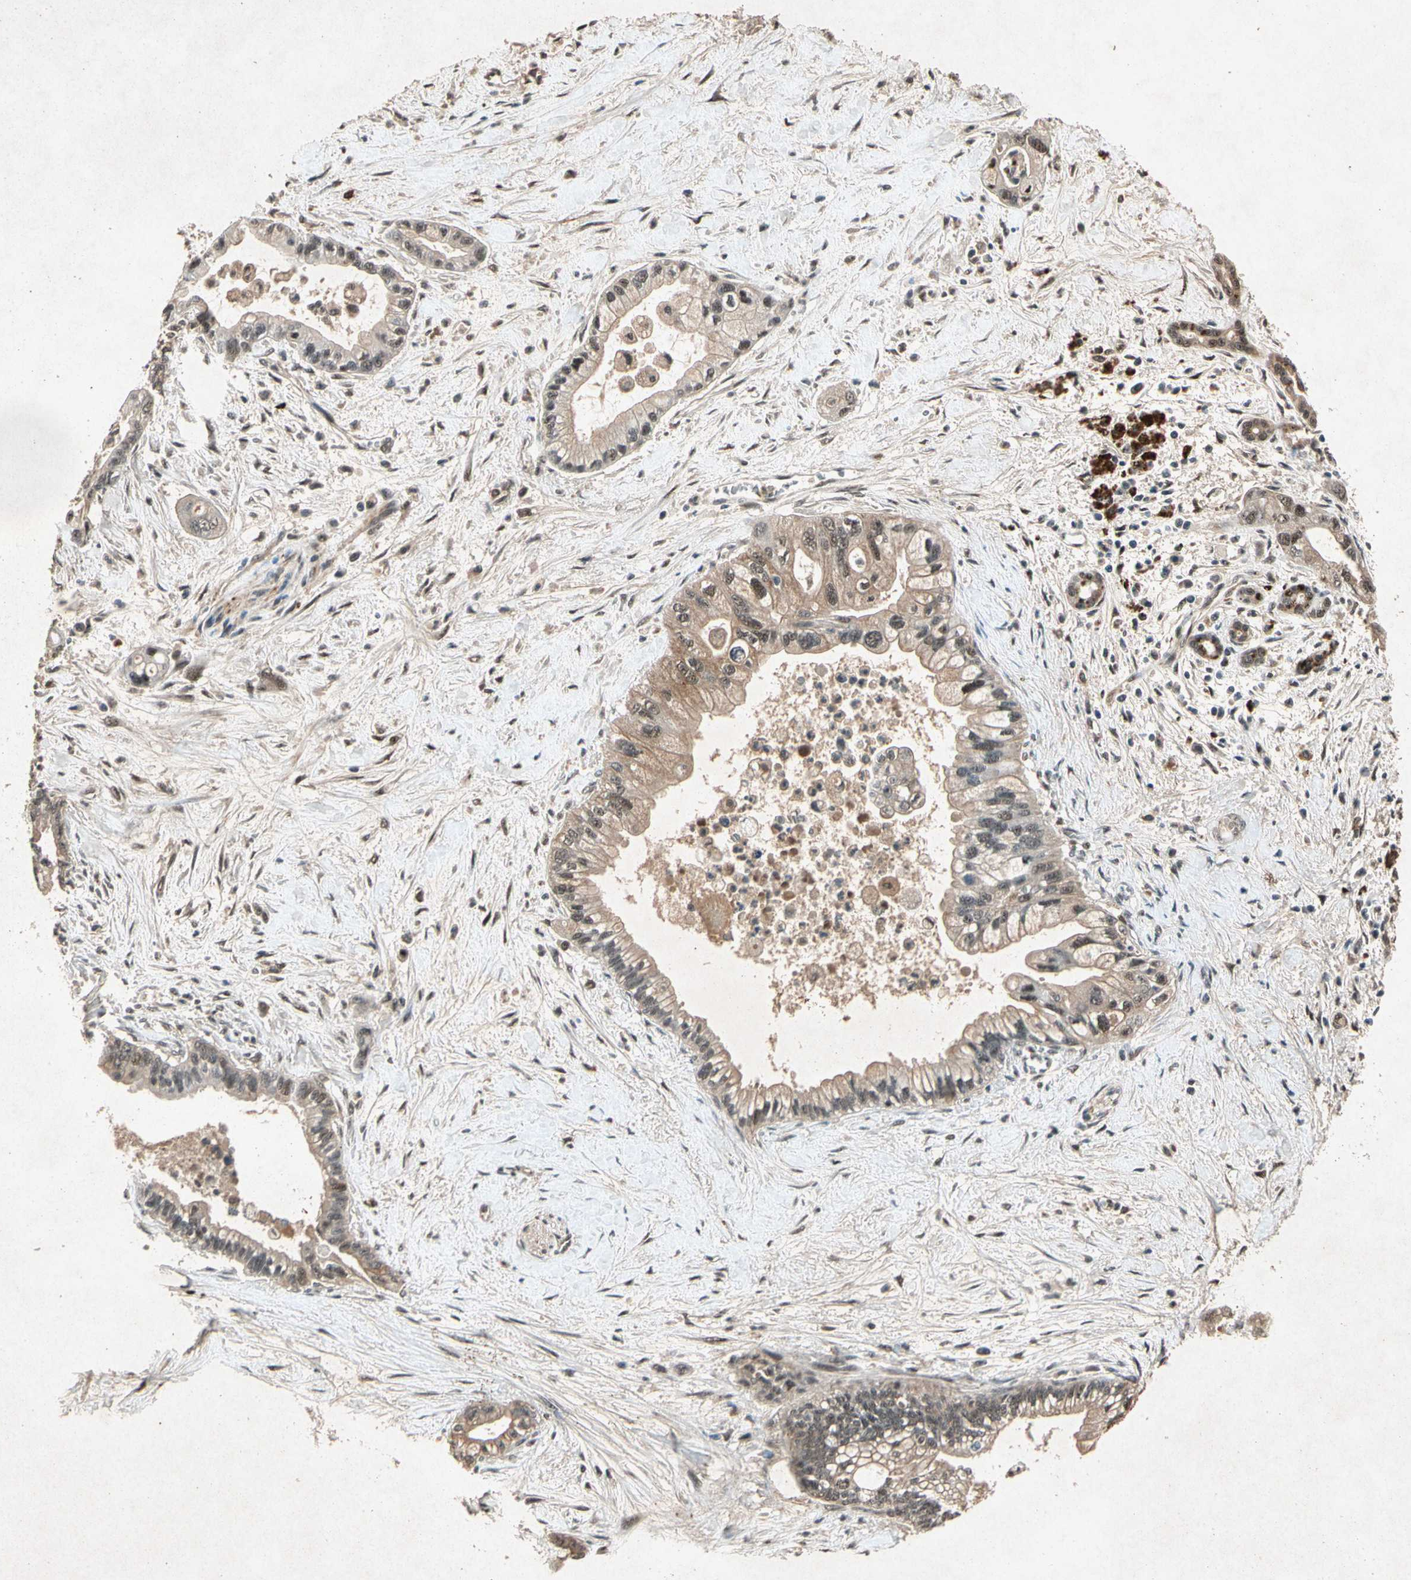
{"staining": {"intensity": "moderate", "quantity": "25%-75%", "location": "cytoplasmic/membranous,nuclear"}, "tissue": "pancreatic cancer", "cell_type": "Tumor cells", "image_type": "cancer", "snomed": [{"axis": "morphology", "description": "Adenocarcinoma, NOS"}, {"axis": "topography", "description": "Pancreas"}], "caption": "Immunohistochemistry (IHC) of pancreatic cancer demonstrates medium levels of moderate cytoplasmic/membranous and nuclear staining in about 25%-75% of tumor cells.", "gene": "PML", "patient": {"sex": "male", "age": 70}}